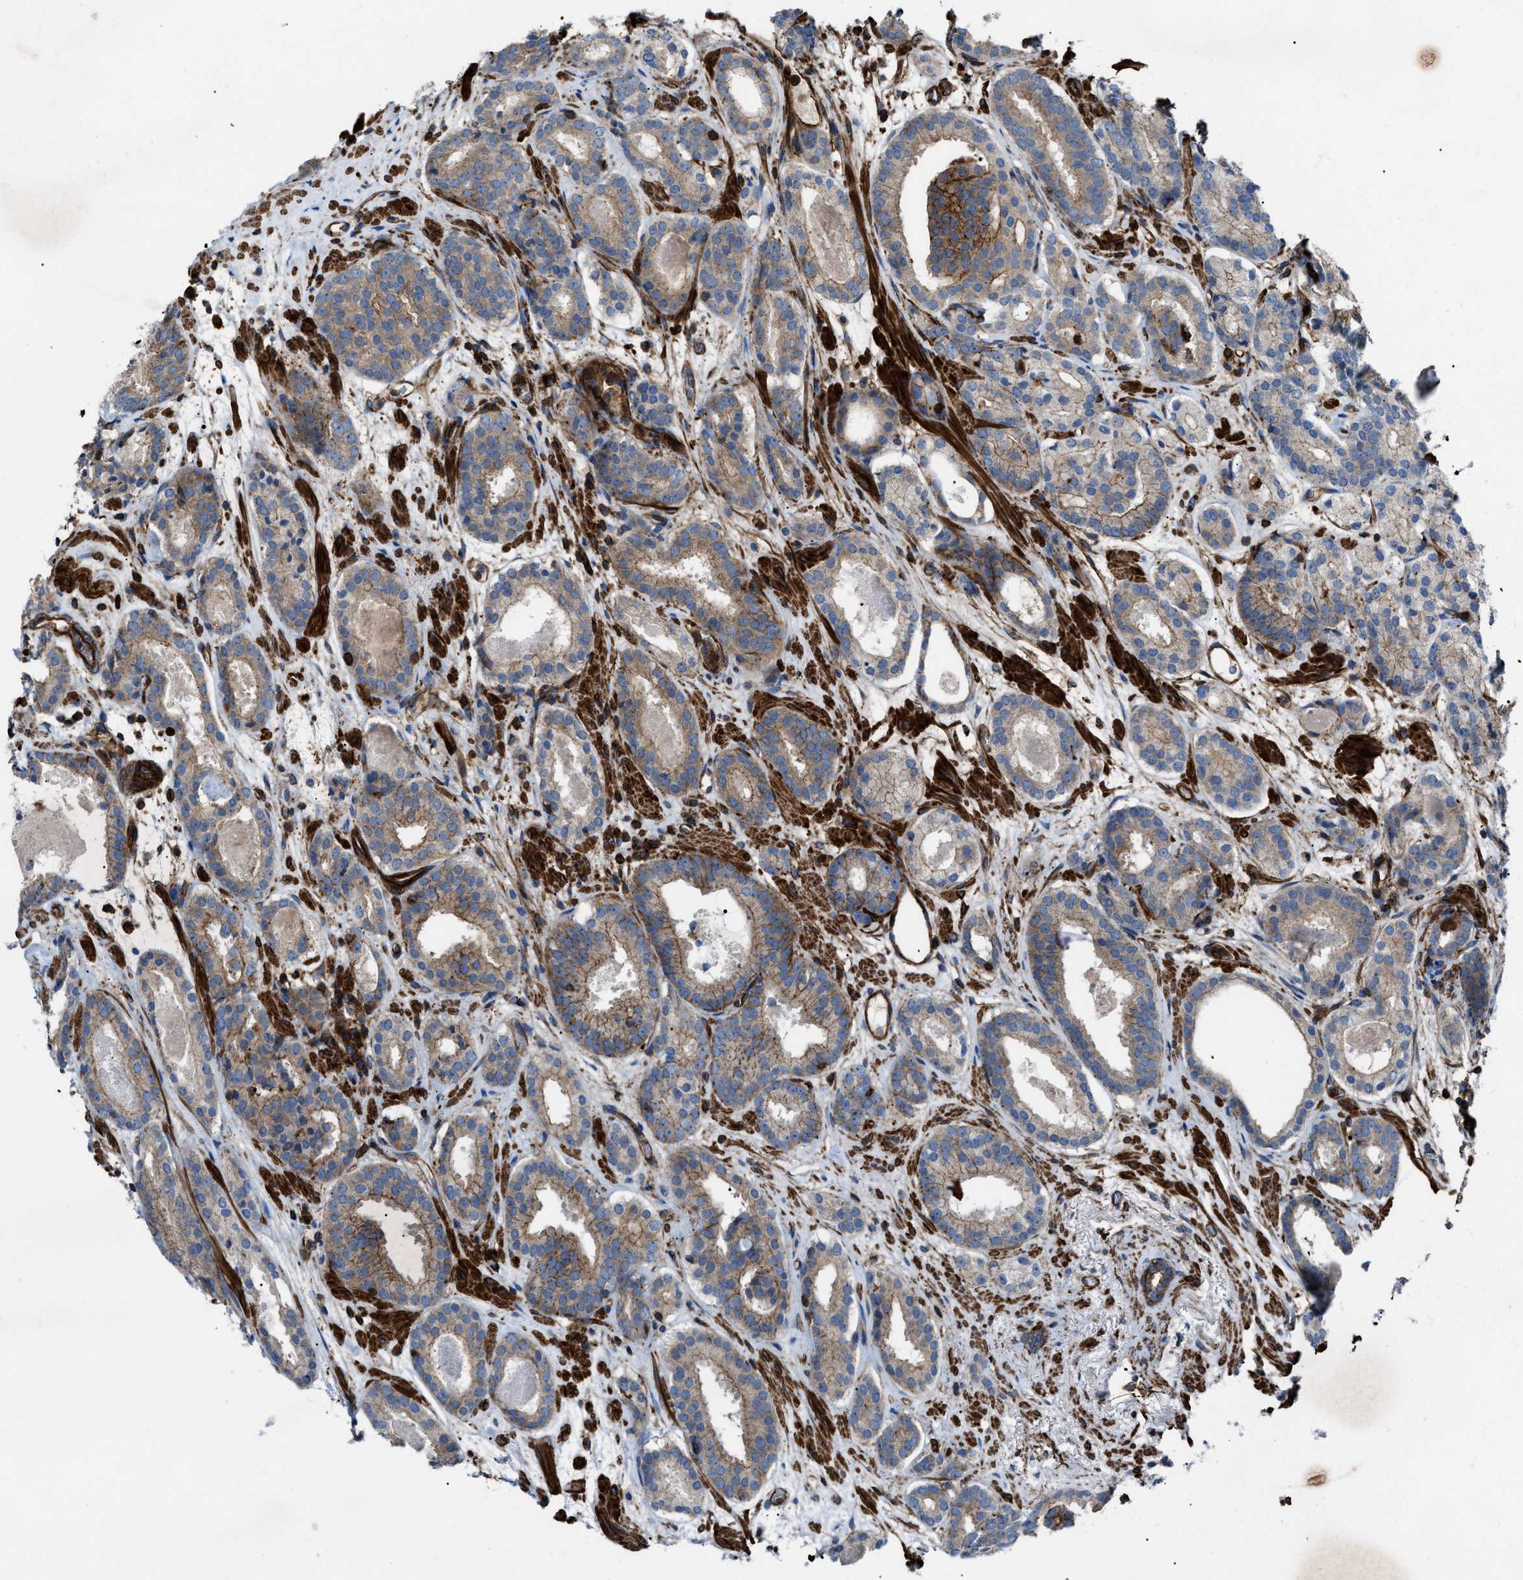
{"staining": {"intensity": "moderate", "quantity": "25%-75%", "location": "cytoplasmic/membranous"}, "tissue": "prostate cancer", "cell_type": "Tumor cells", "image_type": "cancer", "snomed": [{"axis": "morphology", "description": "Adenocarcinoma, Low grade"}, {"axis": "topography", "description": "Prostate"}], "caption": "Human prostate cancer stained with a protein marker demonstrates moderate staining in tumor cells.", "gene": "AGPAT2", "patient": {"sex": "male", "age": 69}}